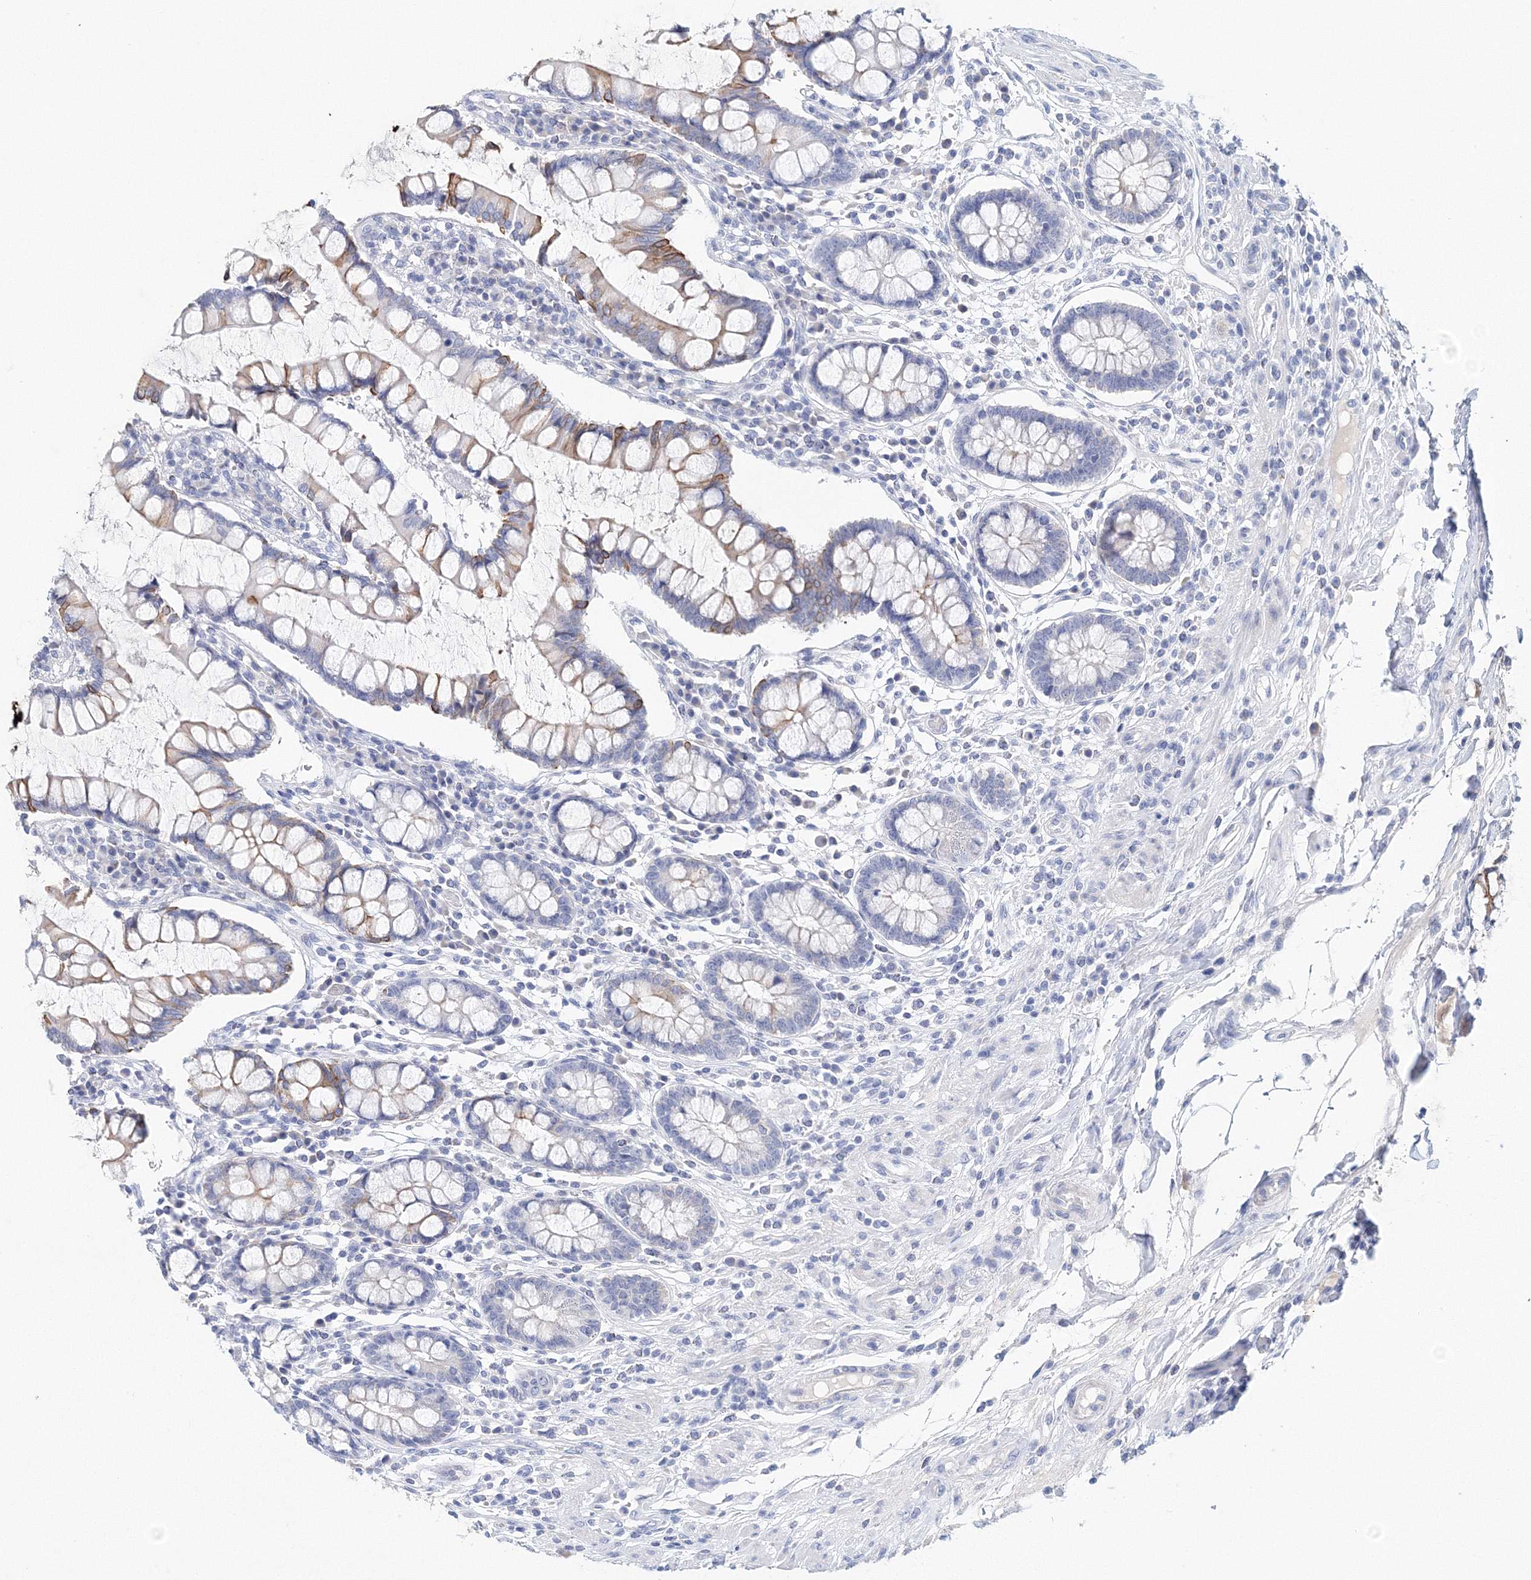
{"staining": {"intensity": "negative", "quantity": "none", "location": "none"}, "tissue": "colon", "cell_type": "Endothelial cells", "image_type": "normal", "snomed": [{"axis": "morphology", "description": "Normal tissue, NOS"}, {"axis": "topography", "description": "Colon"}], "caption": "IHC of normal human colon reveals no expression in endothelial cells.", "gene": "LRRIQ4", "patient": {"sex": "female", "age": 79}}